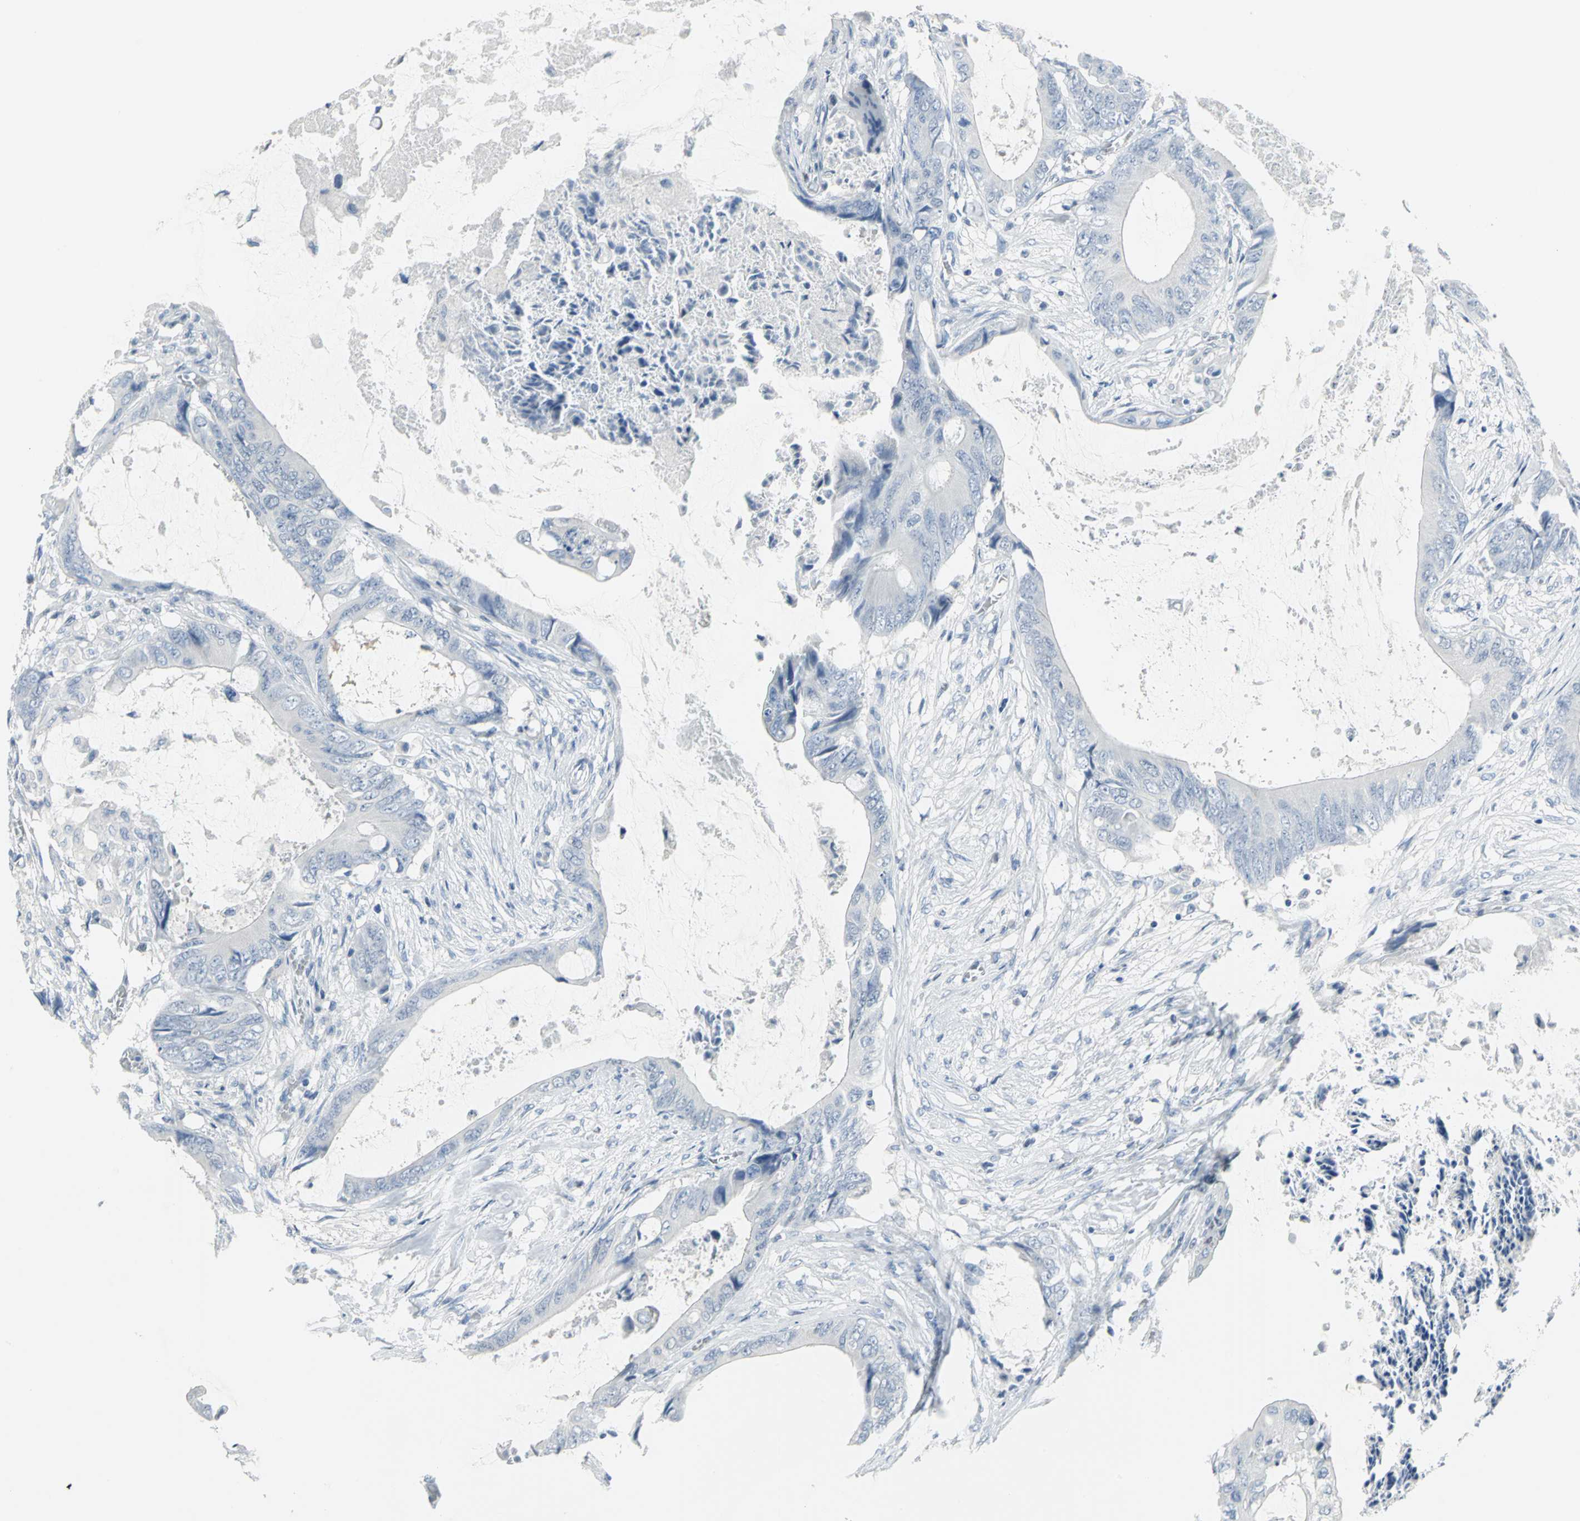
{"staining": {"intensity": "negative", "quantity": "none", "location": "none"}, "tissue": "colorectal cancer", "cell_type": "Tumor cells", "image_type": "cancer", "snomed": [{"axis": "morphology", "description": "Normal tissue, NOS"}, {"axis": "morphology", "description": "Adenocarcinoma, NOS"}, {"axis": "topography", "description": "Rectum"}, {"axis": "topography", "description": "Peripheral nerve tissue"}], "caption": "The photomicrograph demonstrates no staining of tumor cells in adenocarcinoma (colorectal). (DAB immunohistochemistry with hematoxylin counter stain).", "gene": "MCM3", "patient": {"sex": "female", "age": 77}}